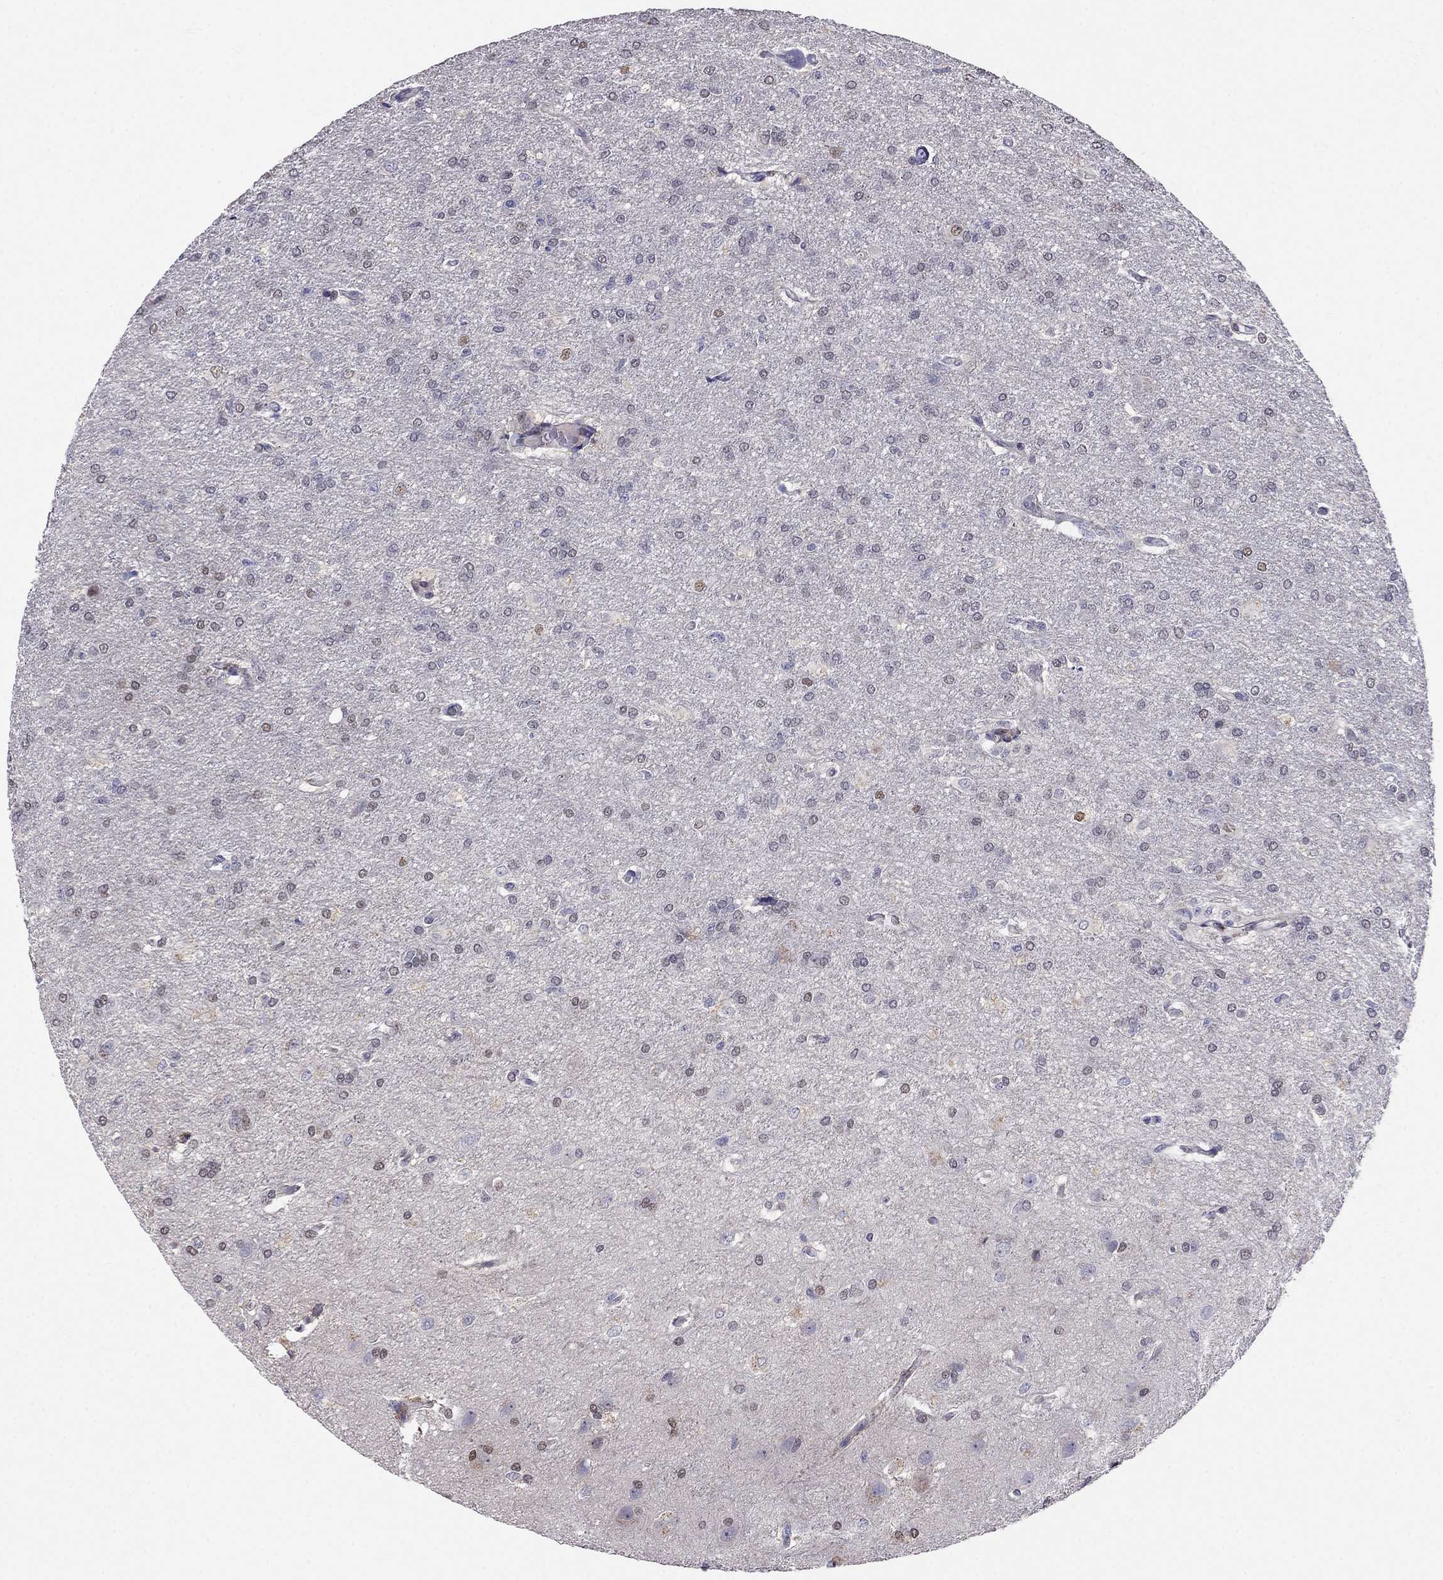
{"staining": {"intensity": "negative", "quantity": "none", "location": "none"}, "tissue": "glioma", "cell_type": "Tumor cells", "image_type": "cancer", "snomed": [{"axis": "morphology", "description": "Glioma, malignant, High grade"}, {"axis": "topography", "description": "Brain"}], "caption": "DAB immunohistochemical staining of human malignant high-grade glioma reveals no significant staining in tumor cells.", "gene": "LRRC39", "patient": {"sex": "male", "age": 68}}